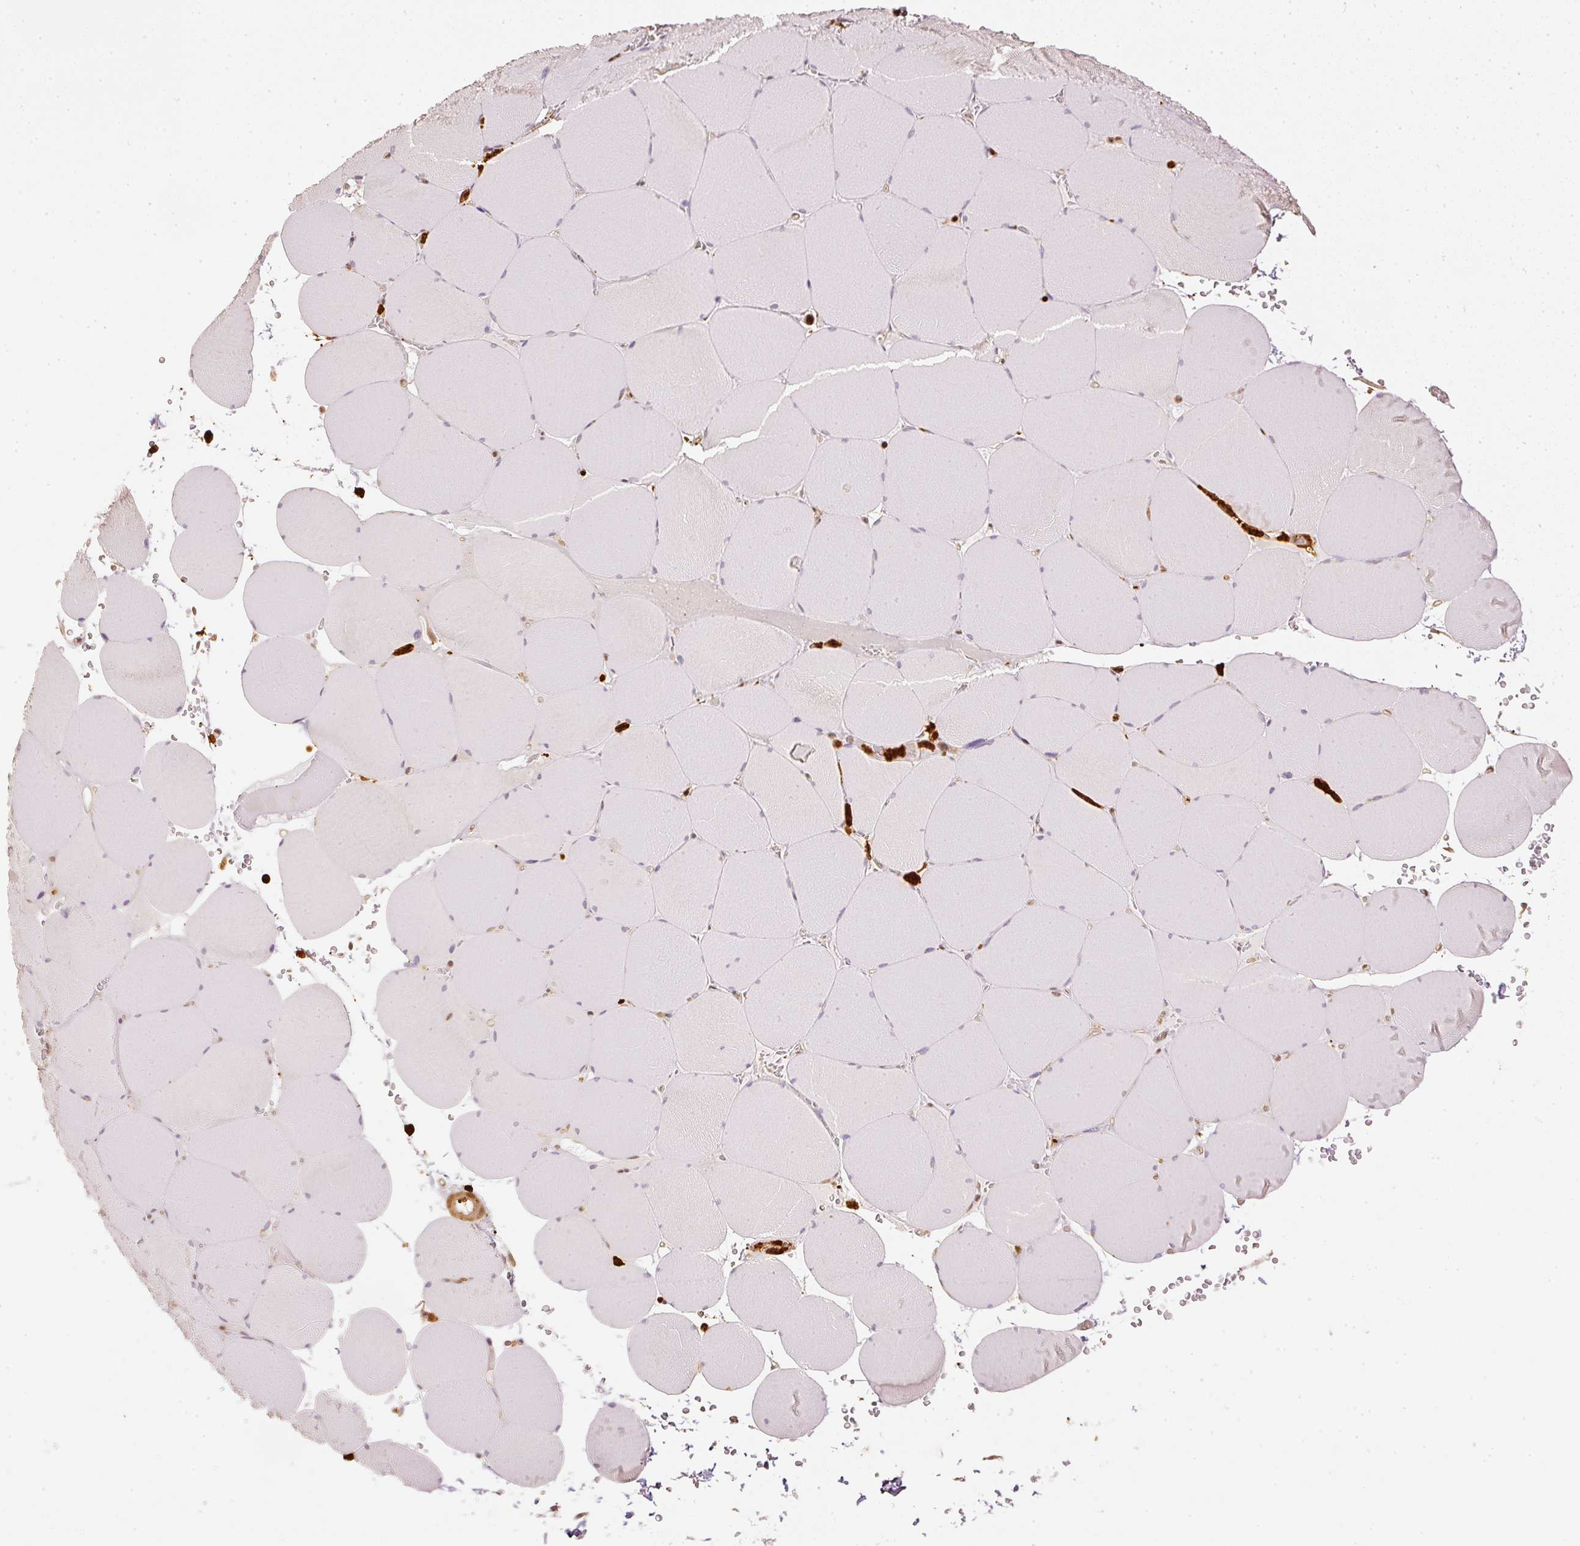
{"staining": {"intensity": "negative", "quantity": "none", "location": "none"}, "tissue": "skeletal muscle", "cell_type": "Myocytes", "image_type": "normal", "snomed": [{"axis": "morphology", "description": "Normal tissue, NOS"}, {"axis": "topography", "description": "Skeletal muscle"}, {"axis": "topography", "description": "Head-Neck"}], "caption": "Skeletal muscle stained for a protein using IHC displays no positivity myocytes.", "gene": "PFN1", "patient": {"sex": "male", "age": 66}}